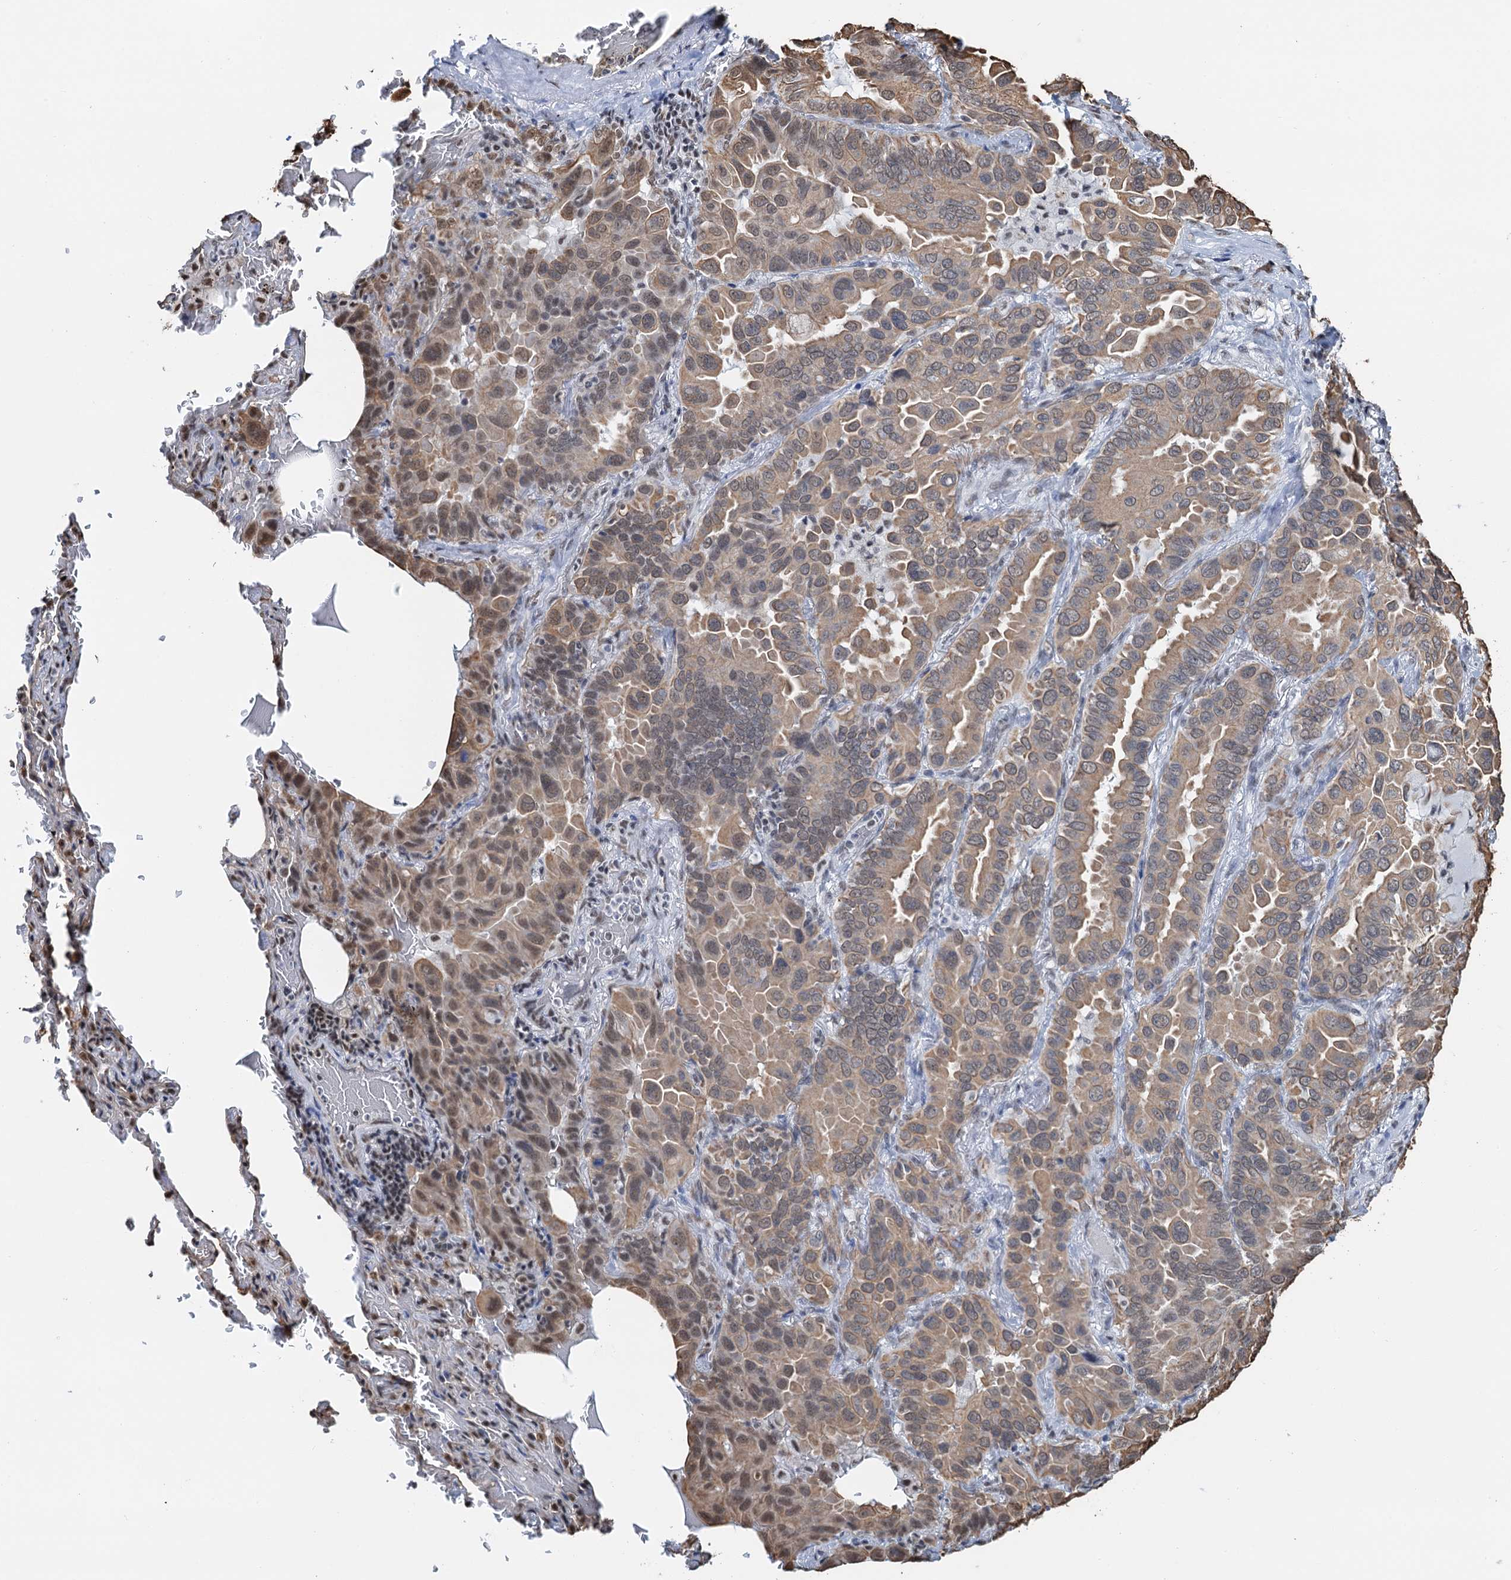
{"staining": {"intensity": "moderate", "quantity": ">75%", "location": "cytoplasmic/membranous,nuclear"}, "tissue": "lung cancer", "cell_type": "Tumor cells", "image_type": "cancer", "snomed": [{"axis": "morphology", "description": "Adenocarcinoma, NOS"}, {"axis": "topography", "description": "Lung"}], "caption": "Protein expression analysis of lung cancer (adenocarcinoma) reveals moderate cytoplasmic/membranous and nuclear staining in approximately >75% of tumor cells. Nuclei are stained in blue.", "gene": "ZNF609", "patient": {"sex": "male", "age": 64}}